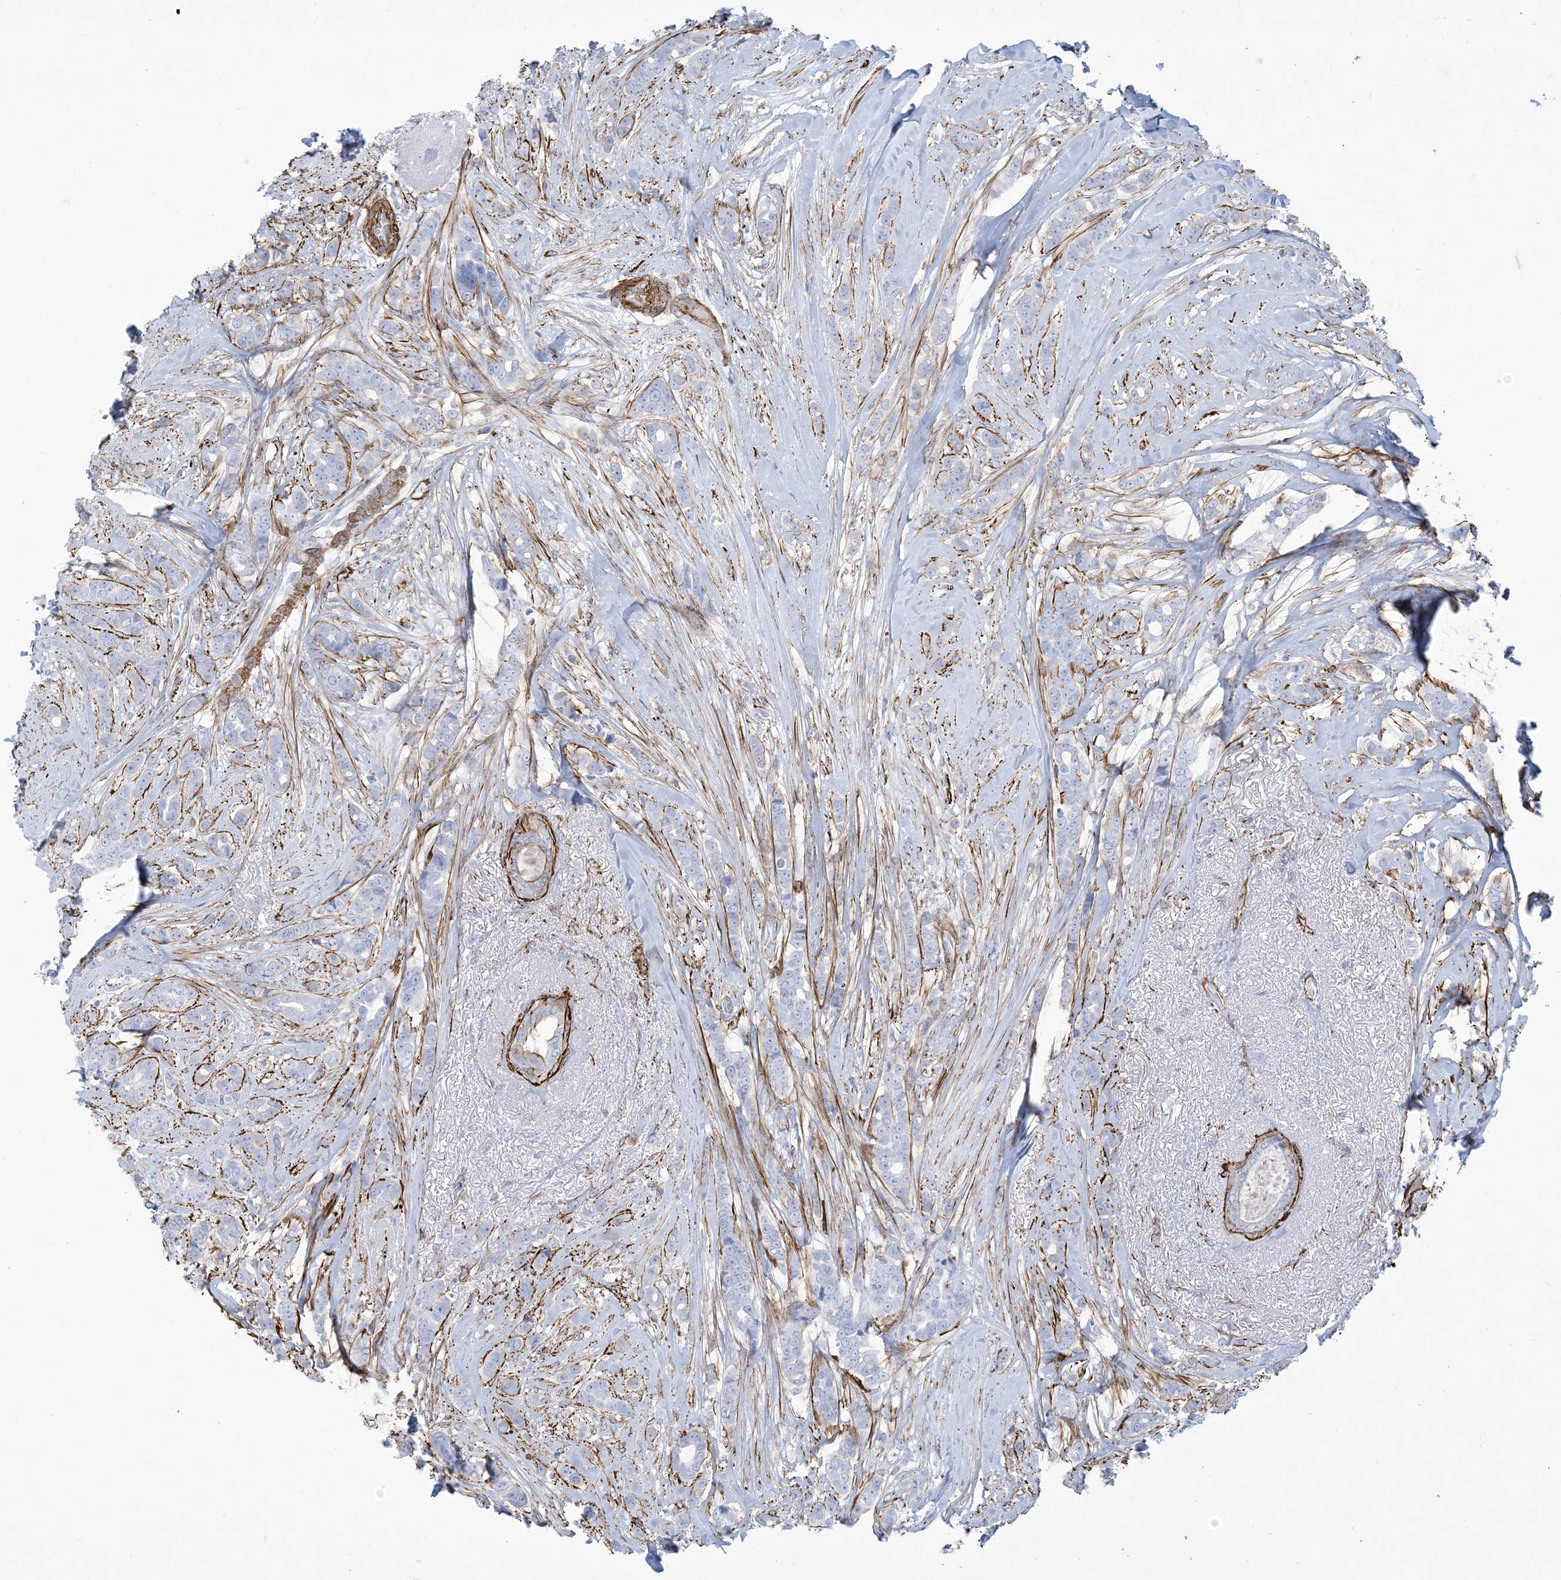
{"staining": {"intensity": "negative", "quantity": "none", "location": "none"}, "tissue": "breast cancer", "cell_type": "Tumor cells", "image_type": "cancer", "snomed": [{"axis": "morphology", "description": "Lobular carcinoma"}, {"axis": "topography", "description": "Breast"}], "caption": "Tumor cells are negative for brown protein staining in lobular carcinoma (breast).", "gene": "B3GNT7", "patient": {"sex": "female", "age": 51}}